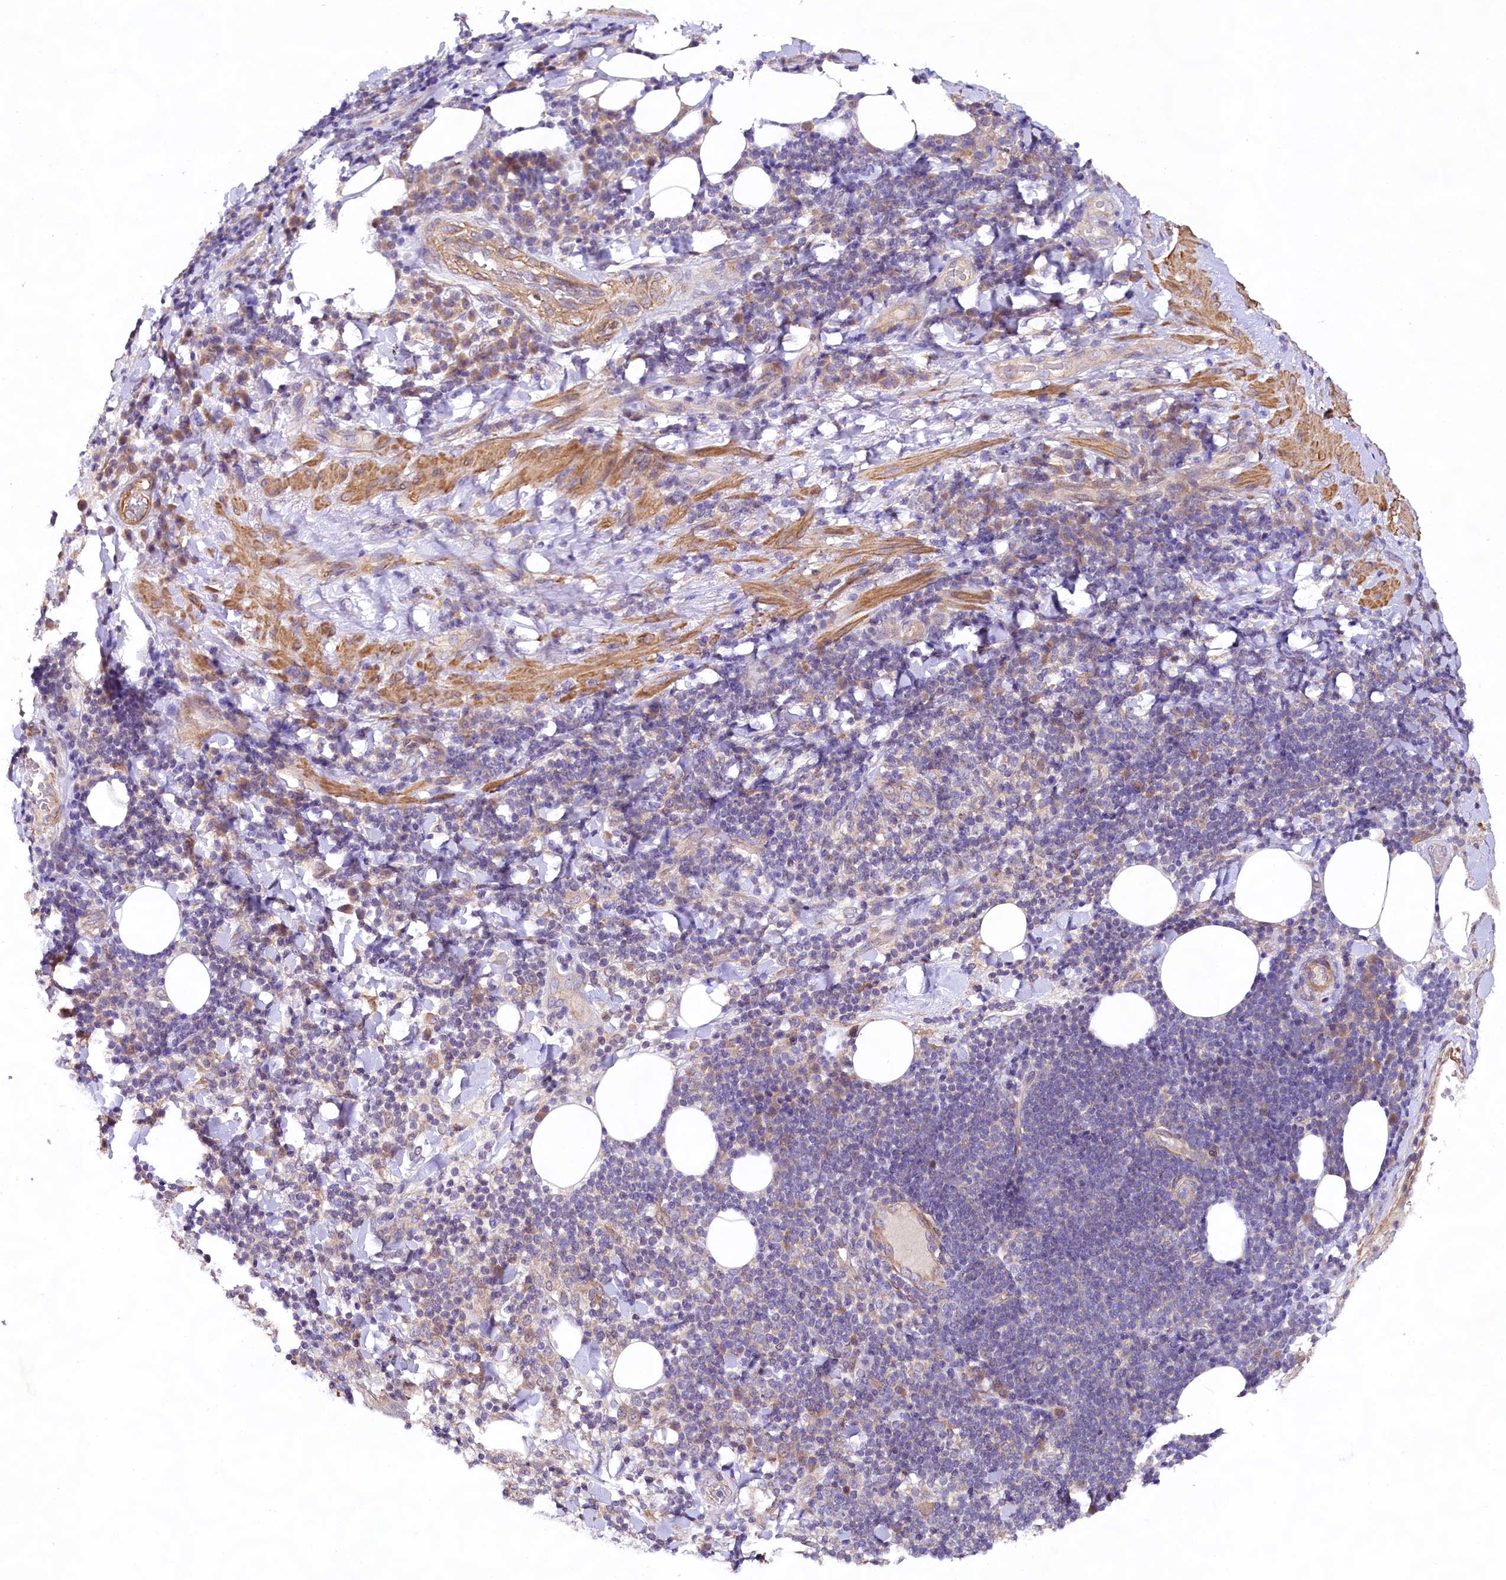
{"staining": {"intensity": "negative", "quantity": "none", "location": "none"}, "tissue": "adipose tissue", "cell_type": "Adipocytes", "image_type": "normal", "snomed": [{"axis": "morphology", "description": "Normal tissue, NOS"}, {"axis": "morphology", "description": "Squamous cell carcinoma, NOS"}, {"axis": "topography", "description": "Lymph node"}, {"axis": "topography", "description": "Bronchus"}, {"axis": "topography", "description": "Lung"}], "caption": "IHC photomicrograph of unremarkable adipose tissue: human adipose tissue stained with DAB displays no significant protein expression in adipocytes. (DAB (3,3'-diaminobenzidine) immunohistochemistry (IHC), high magnification).", "gene": "VPS11", "patient": {"sex": "male", "age": 66}}